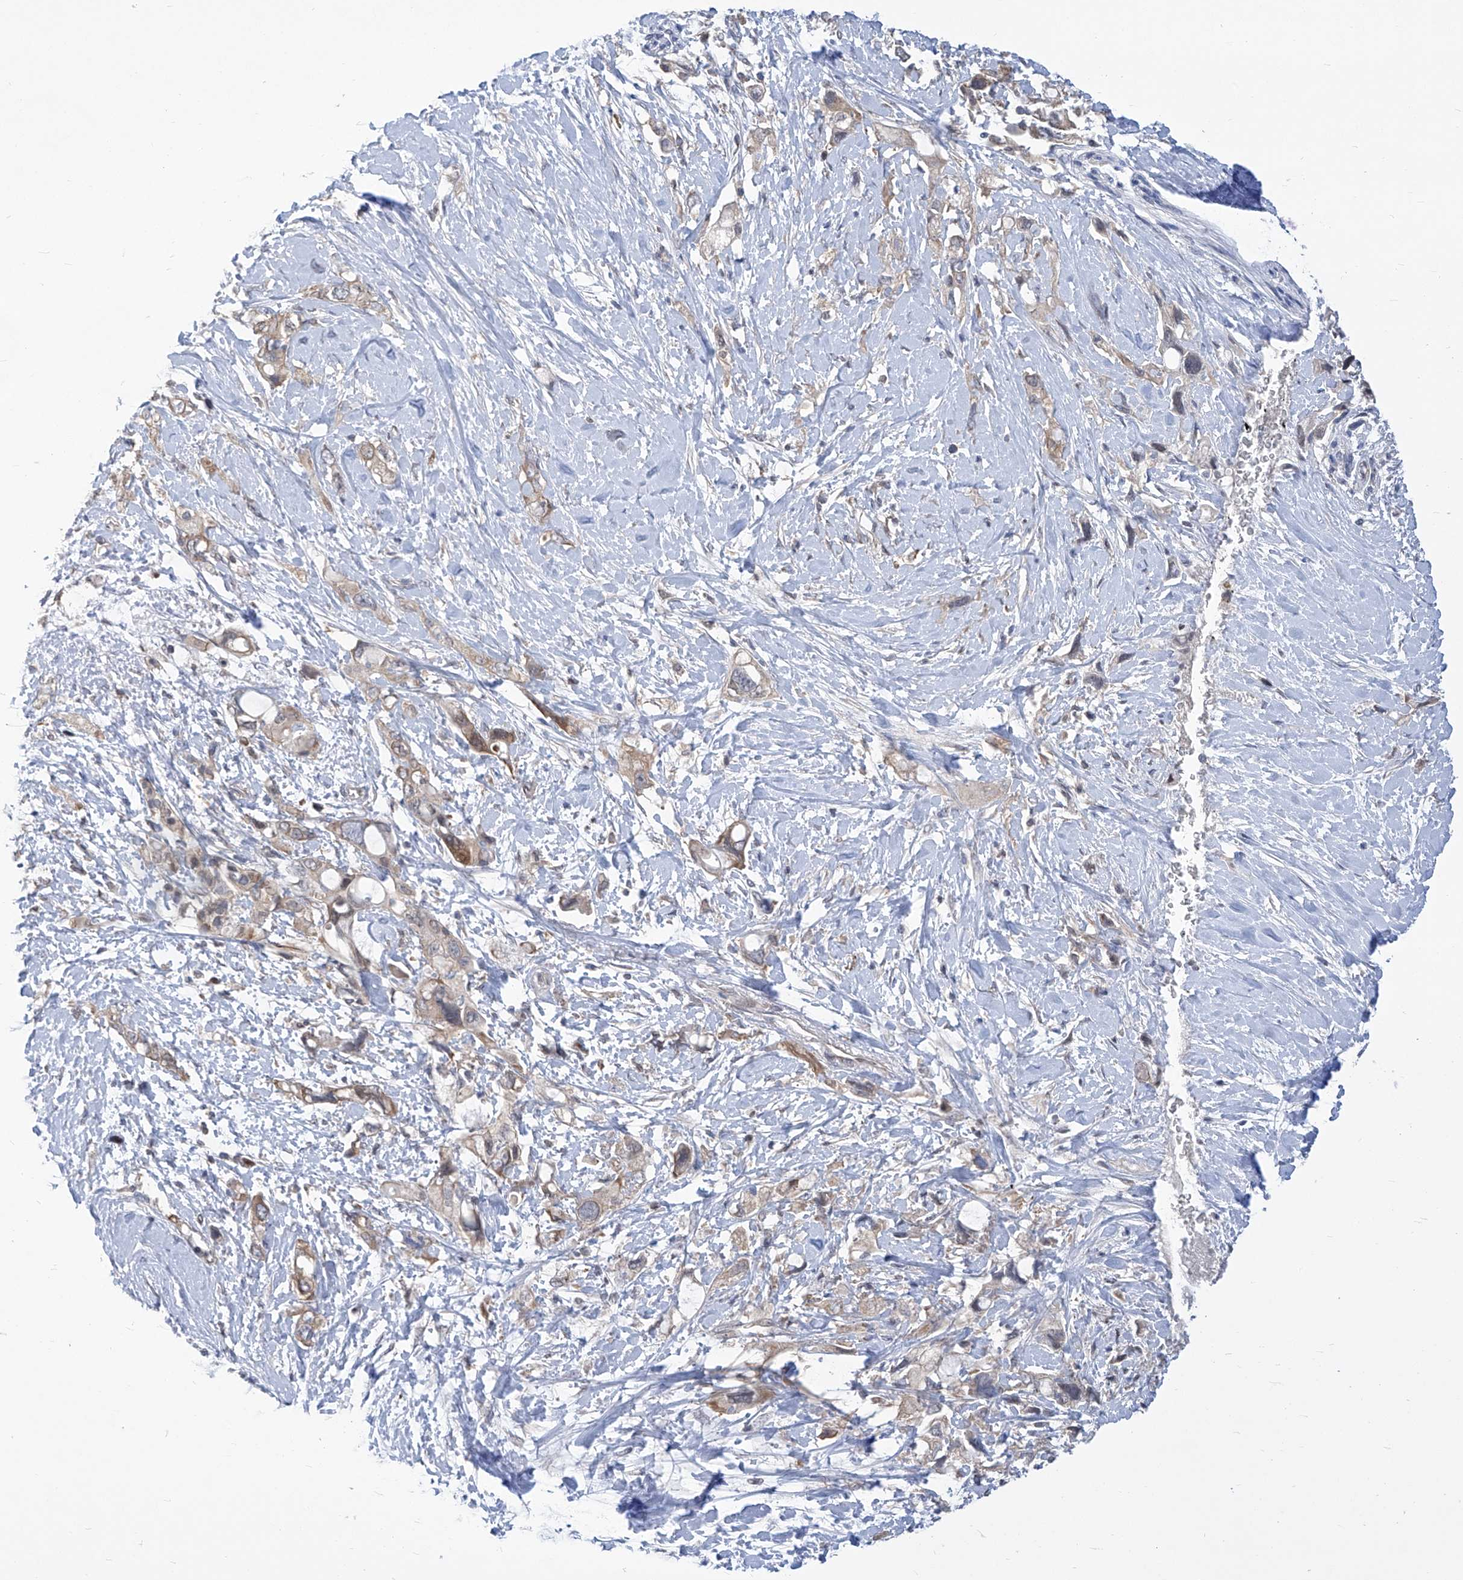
{"staining": {"intensity": "weak", "quantity": "<25%", "location": "cytoplasmic/membranous"}, "tissue": "pancreatic cancer", "cell_type": "Tumor cells", "image_type": "cancer", "snomed": [{"axis": "morphology", "description": "Adenocarcinoma, NOS"}, {"axis": "topography", "description": "Pancreas"}], "caption": "High power microscopy micrograph of an IHC histopathology image of pancreatic cancer, revealing no significant expression in tumor cells.", "gene": "EIF3M", "patient": {"sex": "female", "age": 56}}